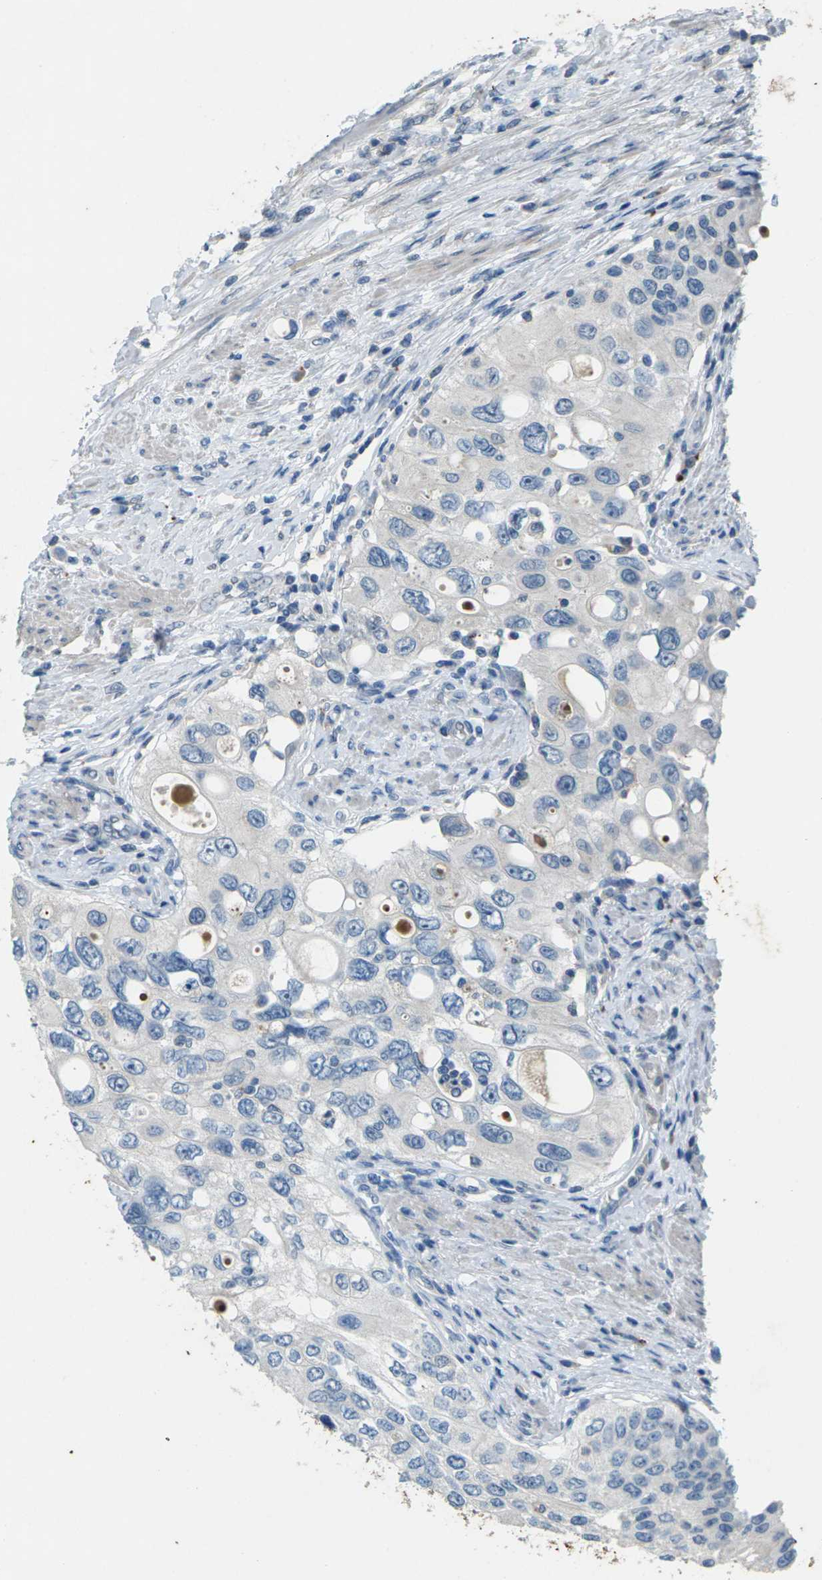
{"staining": {"intensity": "negative", "quantity": "none", "location": "none"}, "tissue": "urothelial cancer", "cell_type": "Tumor cells", "image_type": "cancer", "snomed": [{"axis": "morphology", "description": "Urothelial carcinoma, High grade"}, {"axis": "topography", "description": "Urinary bladder"}], "caption": "High-grade urothelial carcinoma was stained to show a protein in brown. There is no significant expression in tumor cells.", "gene": "SIGLEC14", "patient": {"sex": "female", "age": 56}}